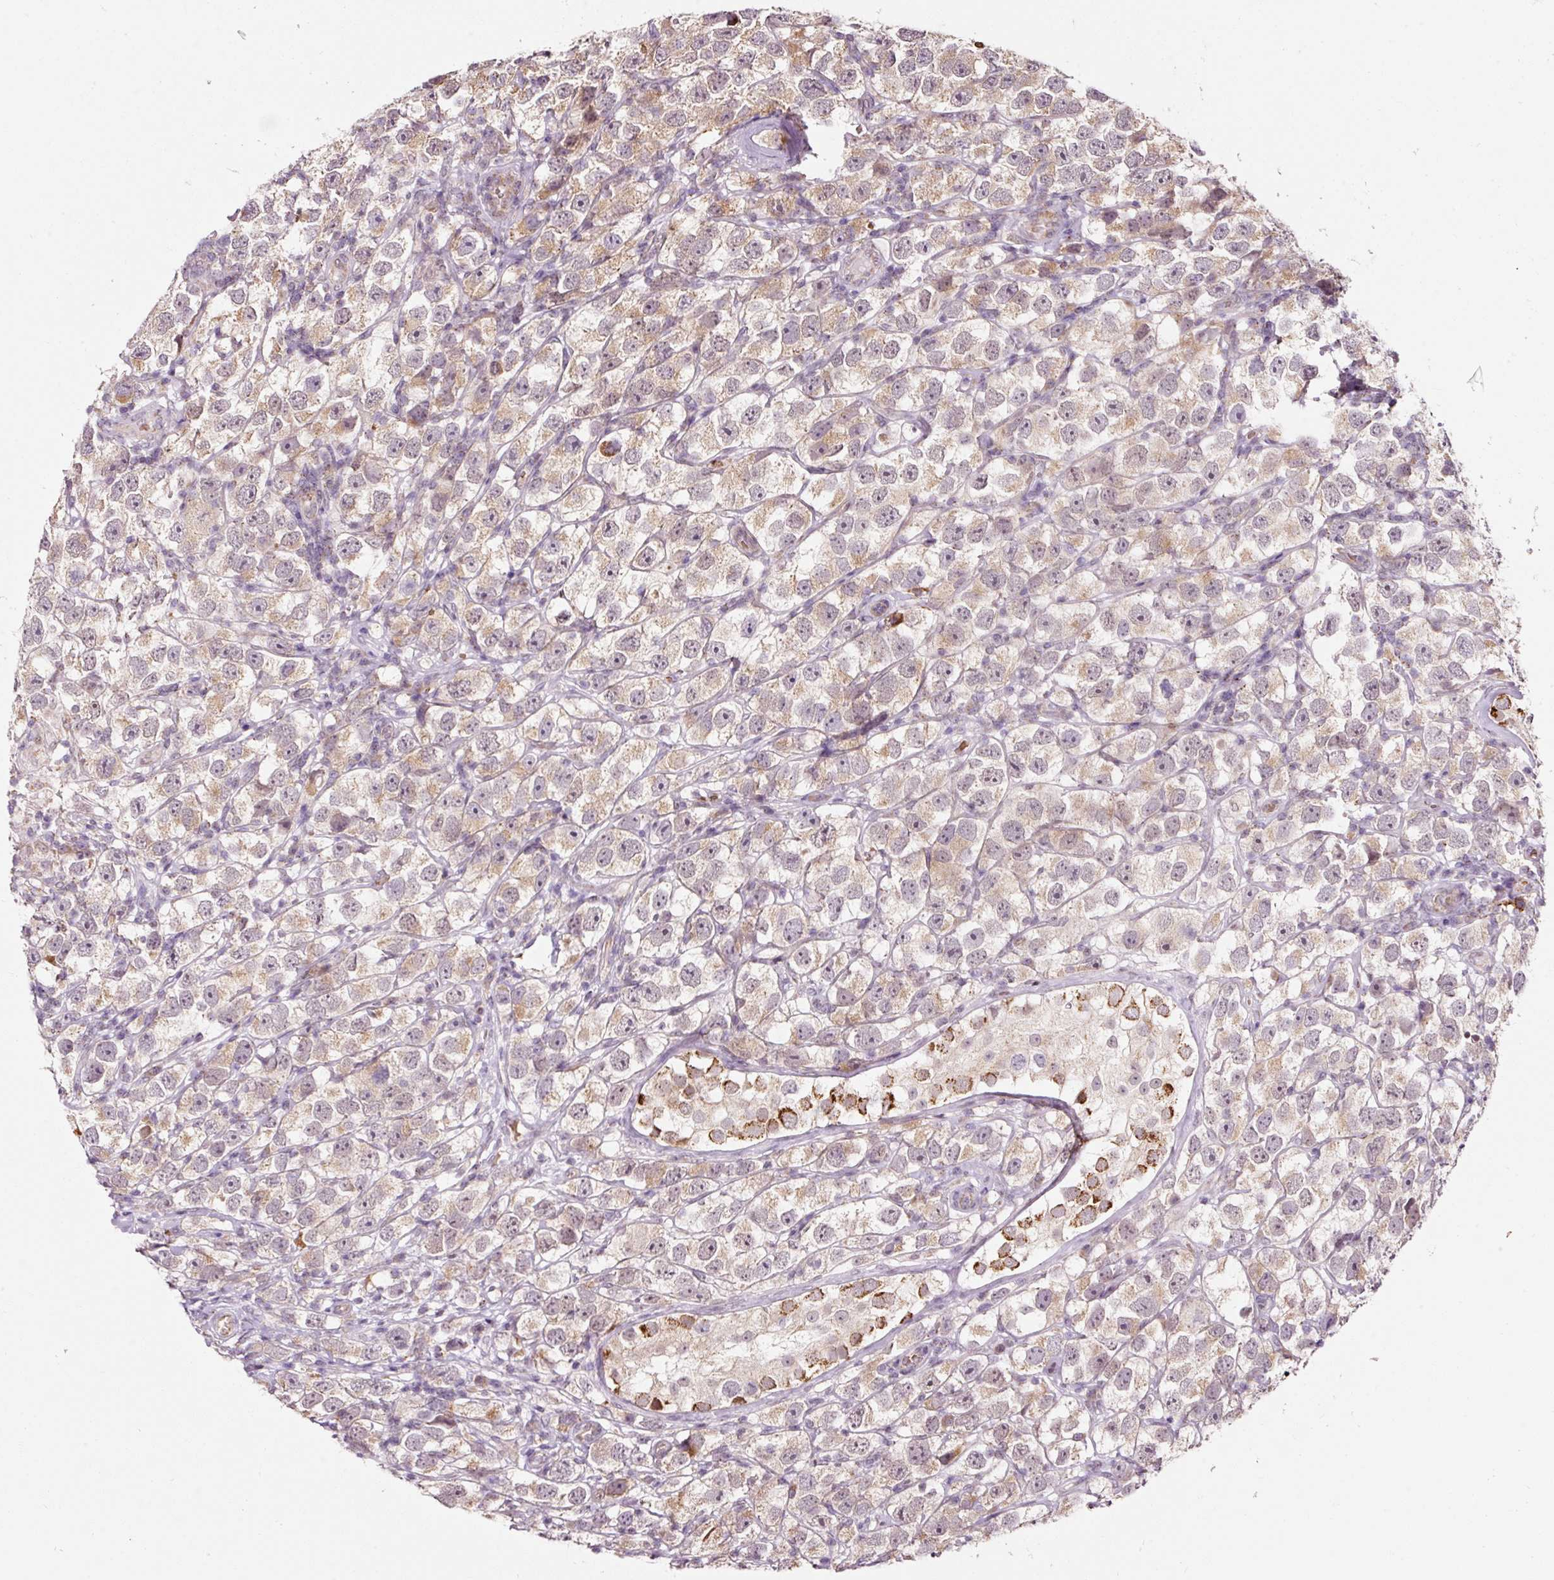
{"staining": {"intensity": "weak", "quantity": "25%-75%", "location": "cytoplasmic/membranous"}, "tissue": "testis cancer", "cell_type": "Tumor cells", "image_type": "cancer", "snomed": [{"axis": "morphology", "description": "Seminoma, NOS"}, {"axis": "topography", "description": "Testis"}], "caption": "Weak cytoplasmic/membranous protein staining is appreciated in about 25%-75% of tumor cells in seminoma (testis).", "gene": "ZNF460", "patient": {"sex": "male", "age": 26}}